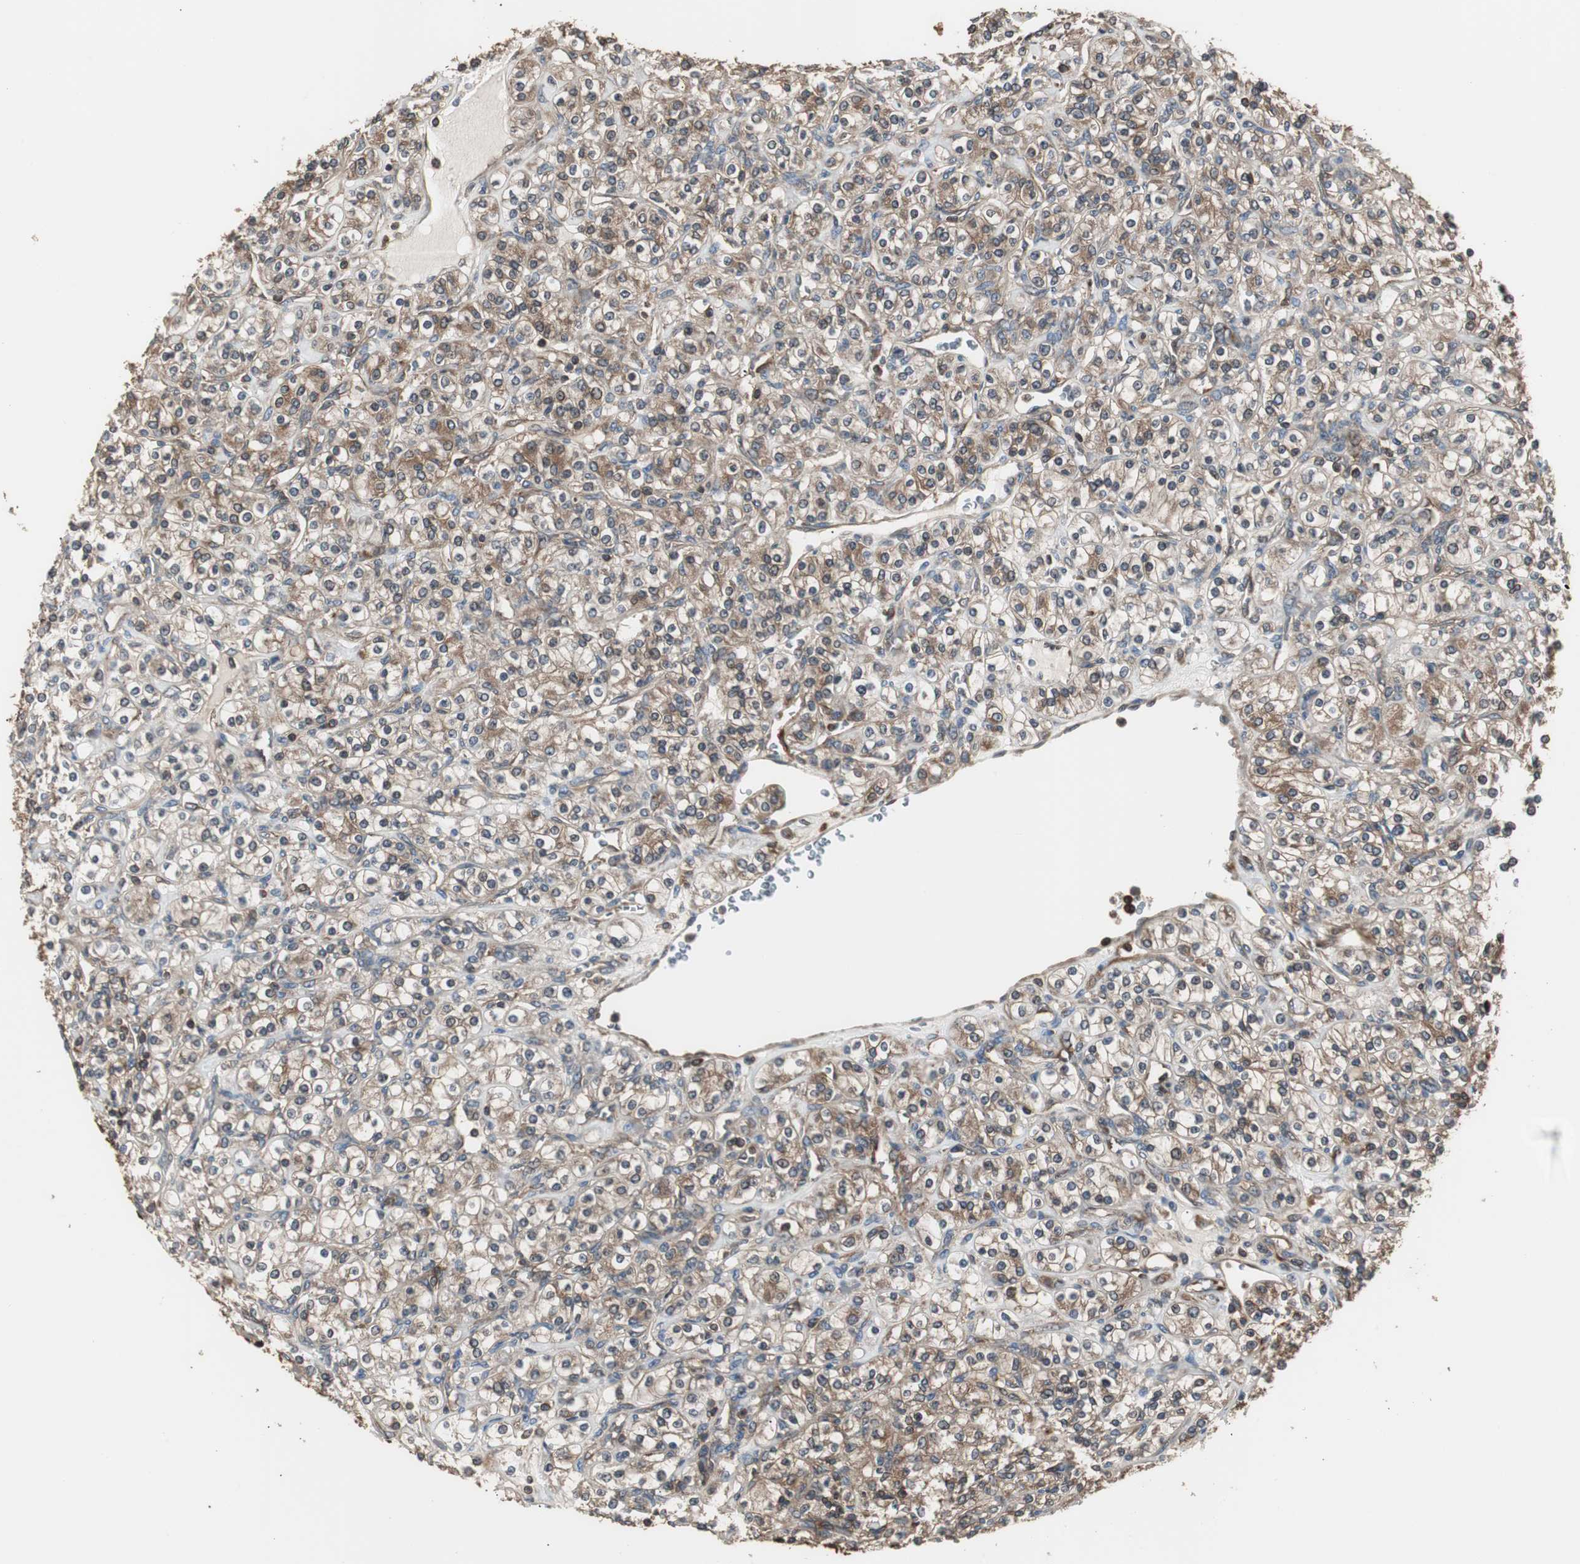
{"staining": {"intensity": "moderate", "quantity": ">75%", "location": "cytoplasmic/membranous"}, "tissue": "renal cancer", "cell_type": "Tumor cells", "image_type": "cancer", "snomed": [{"axis": "morphology", "description": "Adenocarcinoma, NOS"}, {"axis": "topography", "description": "Kidney"}], "caption": "IHC of human renal cancer exhibits medium levels of moderate cytoplasmic/membranous expression in about >75% of tumor cells.", "gene": "CAPNS1", "patient": {"sex": "male", "age": 77}}